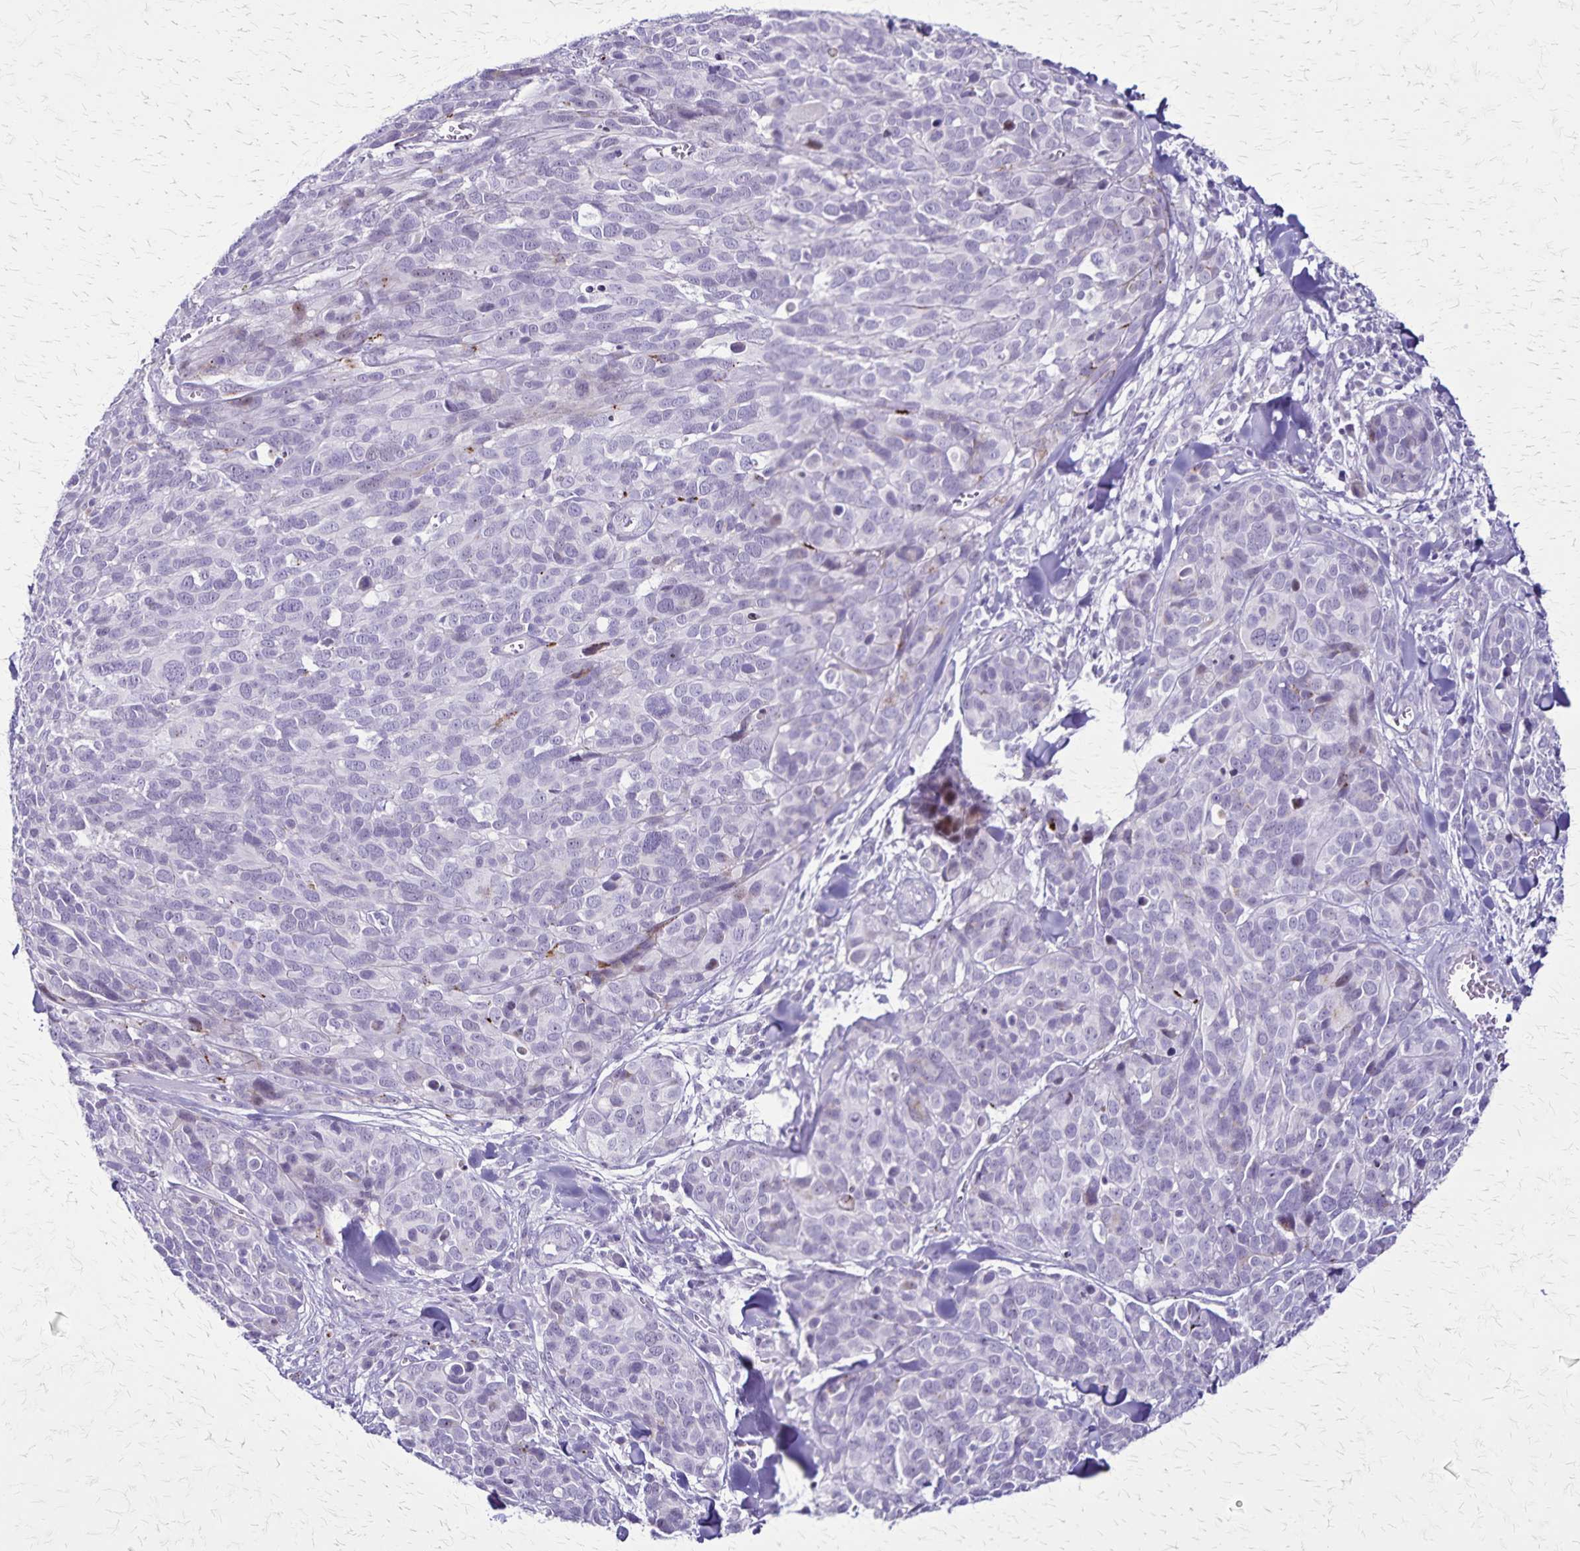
{"staining": {"intensity": "negative", "quantity": "none", "location": "none"}, "tissue": "melanoma", "cell_type": "Tumor cells", "image_type": "cancer", "snomed": [{"axis": "morphology", "description": "Malignant melanoma, NOS"}, {"axis": "topography", "description": "Skin"}], "caption": "This histopathology image is of melanoma stained with immunohistochemistry to label a protein in brown with the nuclei are counter-stained blue. There is no expression in tumor cells. The staining is performed using DAB brown chromogen with nuclei counter-stained in using hematoxylin.", "gene": "OR51B5", "patient": {"sex": "male", "age": 51}}